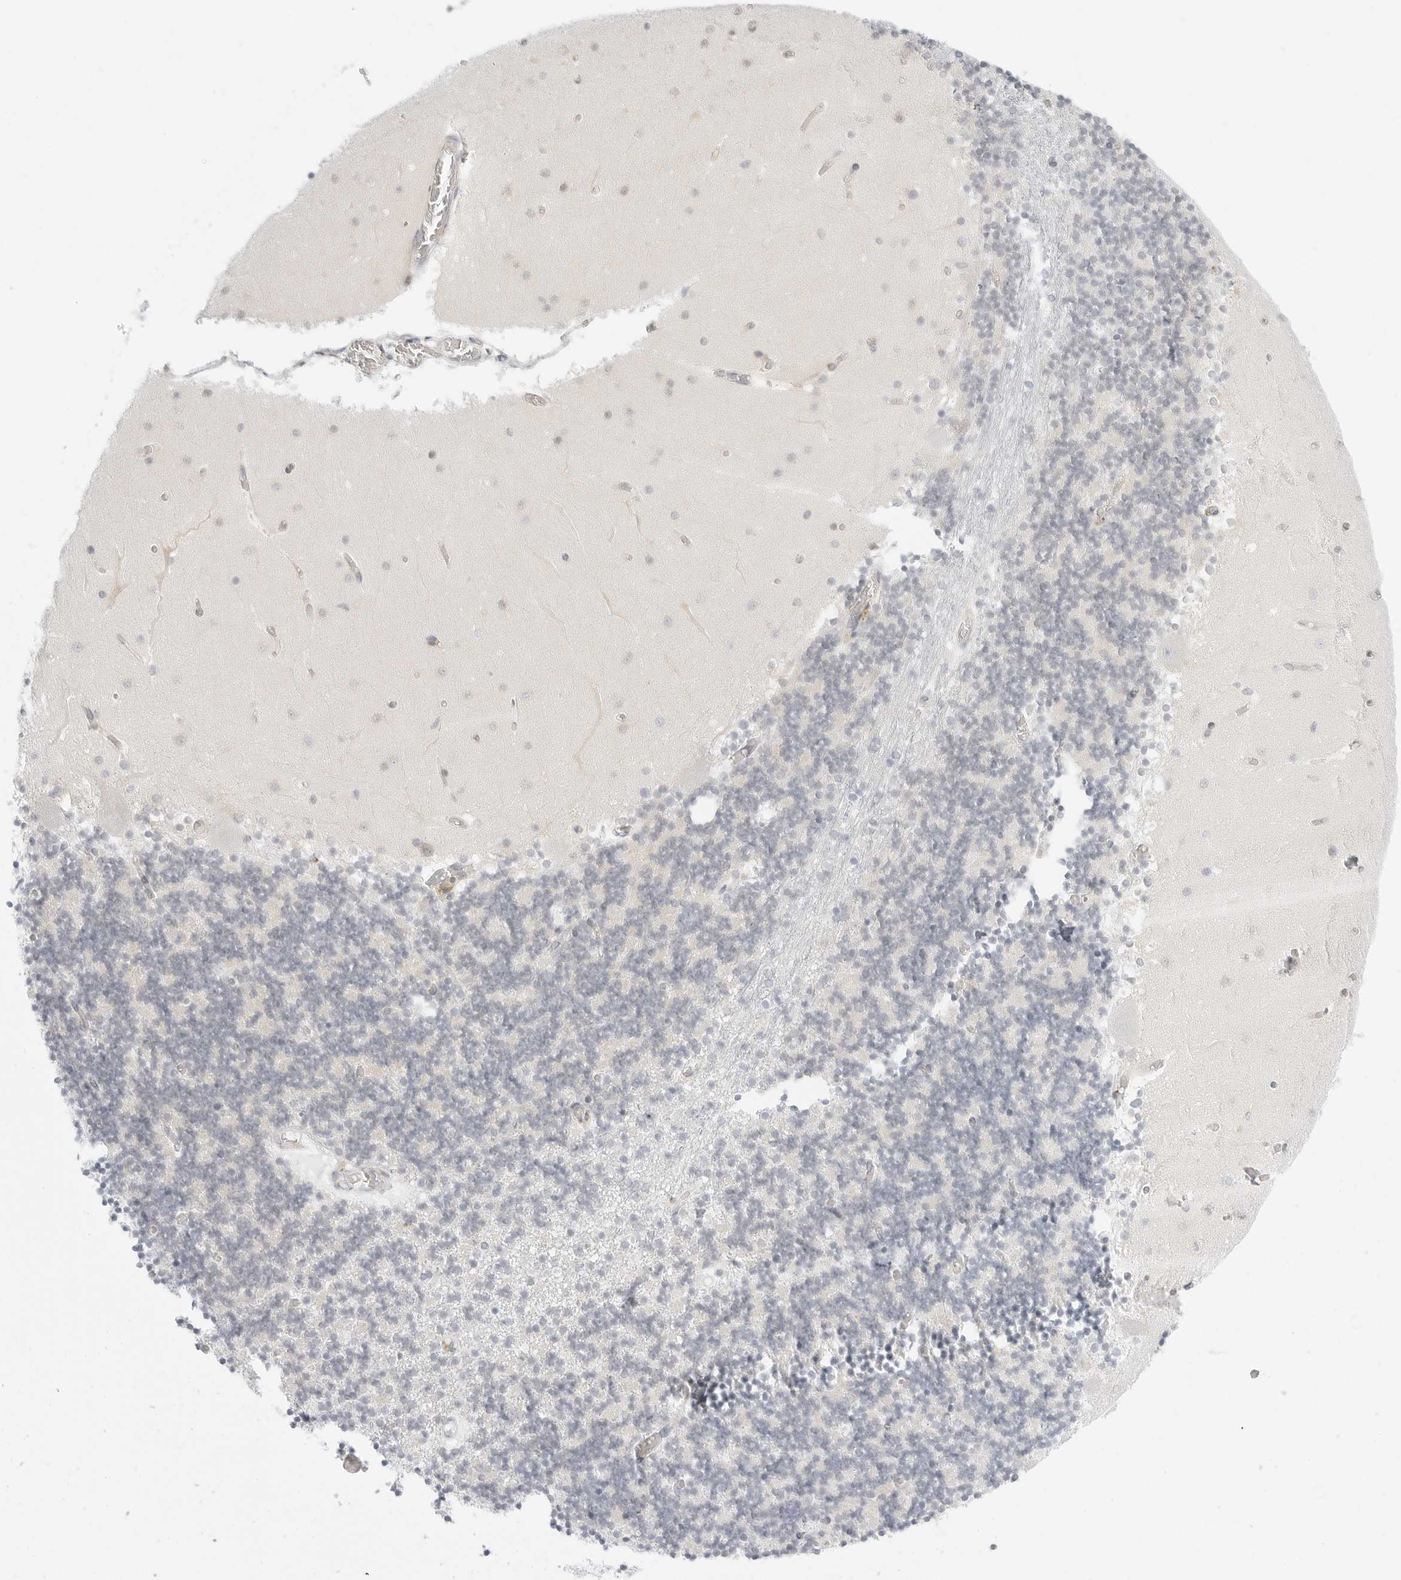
{"staining": {"intensity": "negative", "quantity": "none", "location": "none"}, "tissue": "cerebellum", "cell_type": "Cells in granular layer", "image_type": "normal", "snomed": [{"axis": "morphology", "description": "Normal tissue, NOS"}, {"axis": "topography", "description": "Cerebellum"}], "caption": "Cerebellum stained for a protein using immunohistochemistry (IHC) demonstrates no positivity cells in granular layer.", "gene": "THEM4", "patient": {"sex": "female", "age": 28}}